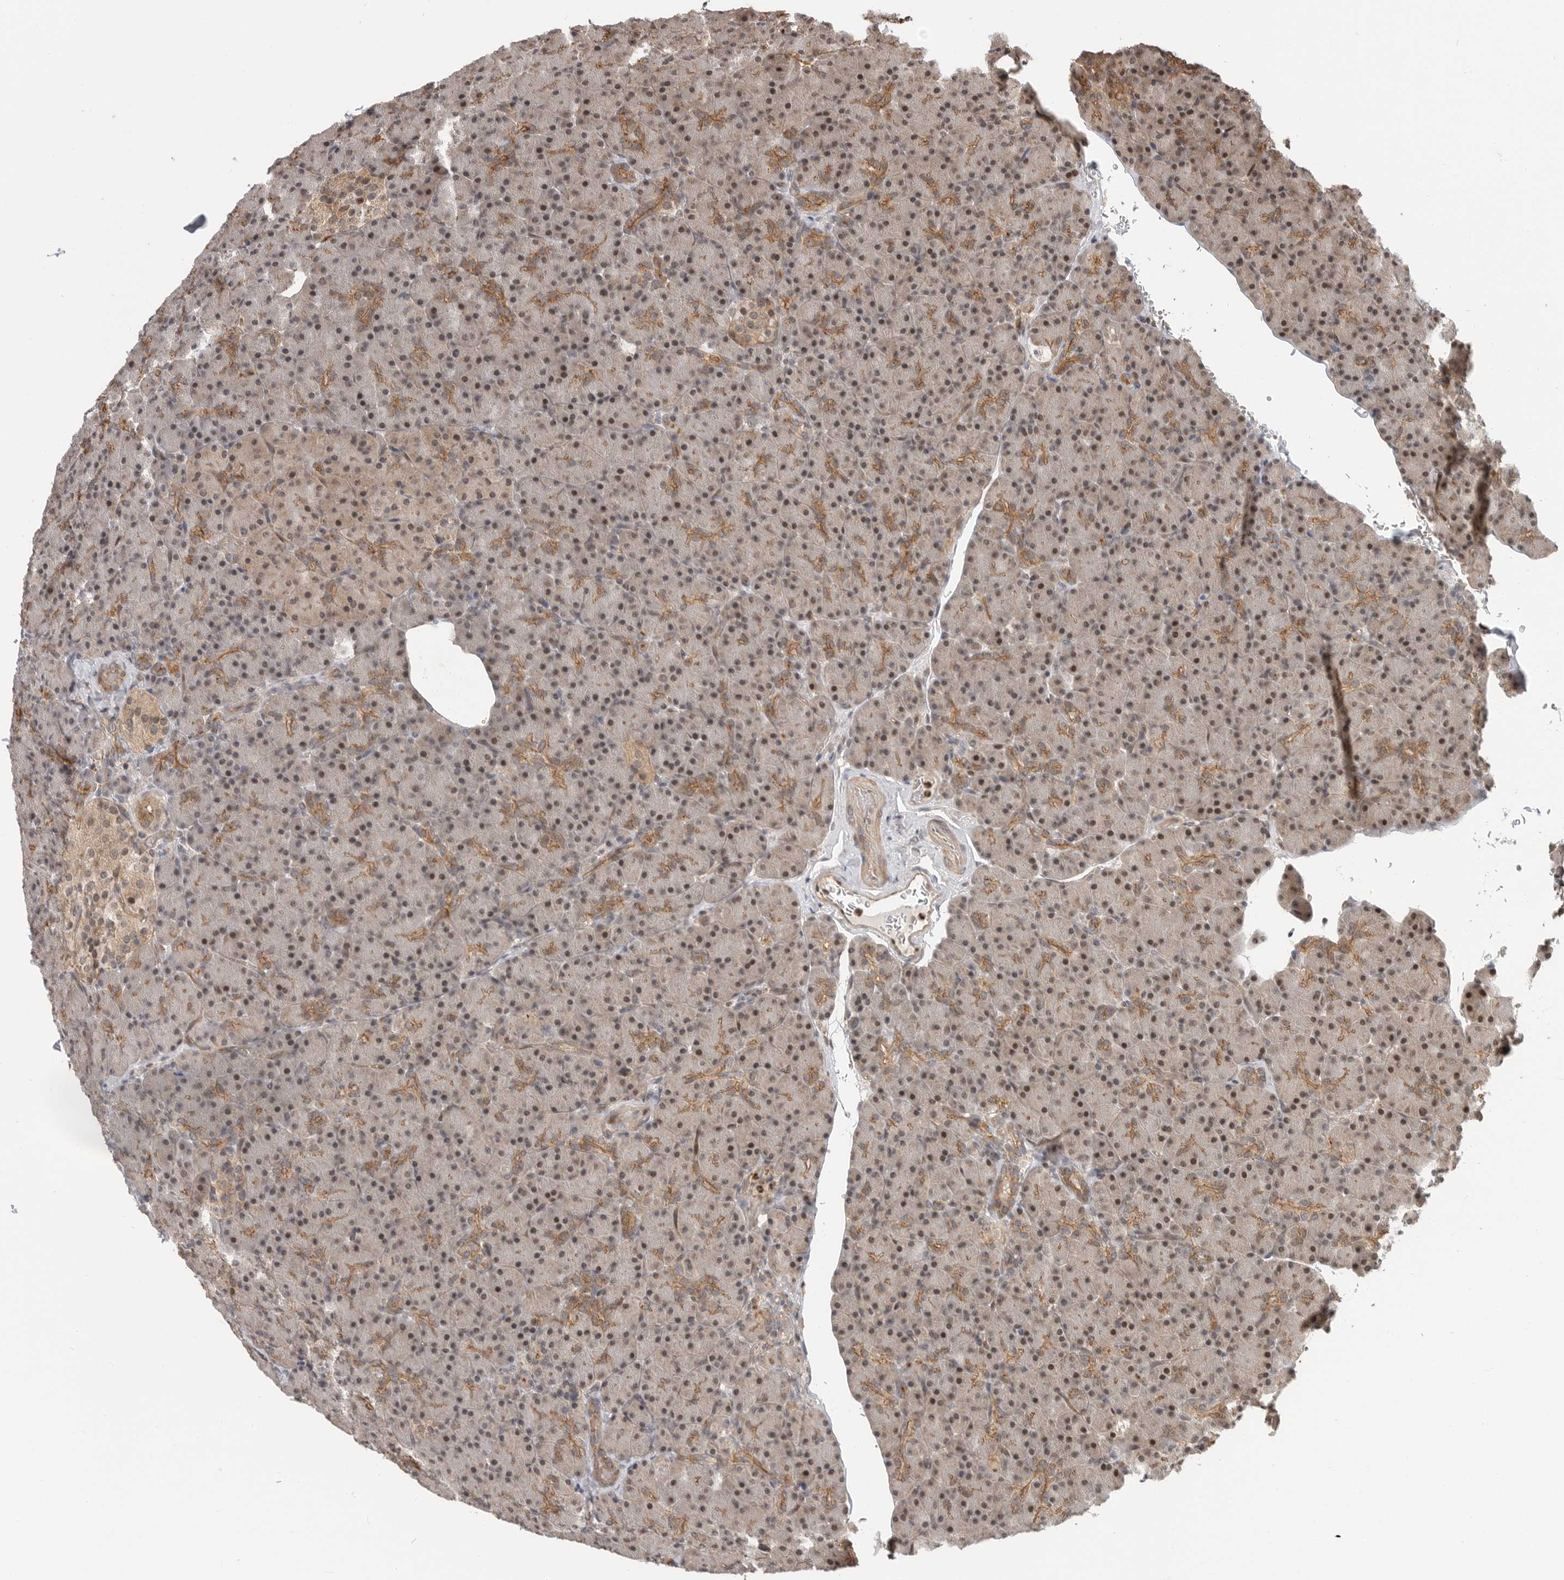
{"staining": {"intensity": "moderate", "quantity": ">75%", "location": "cytoplasmic/membranous,nuclear"}, "tissue": "pancreas", "cell_type": "Exocrine glandular cells", "image_type": "normal", "snomed": [{"axis": "morphology", "description": "Normal tissue, NOS"}, {"axis": "topography", "description": "Pancreas"}], "caption": "Benign pancreas shows moderate cytoplasmic/membranous,nuclear expression in approximately >75% of exocrine glandular cells, visualized by immunohistochemistry. (Stains: DAB in brown, nuclei in blue, Microscopy: brightfield microscopy at high magnification).", "gene": "STRAP", "patient": {"sex": "female", "age": 43}}